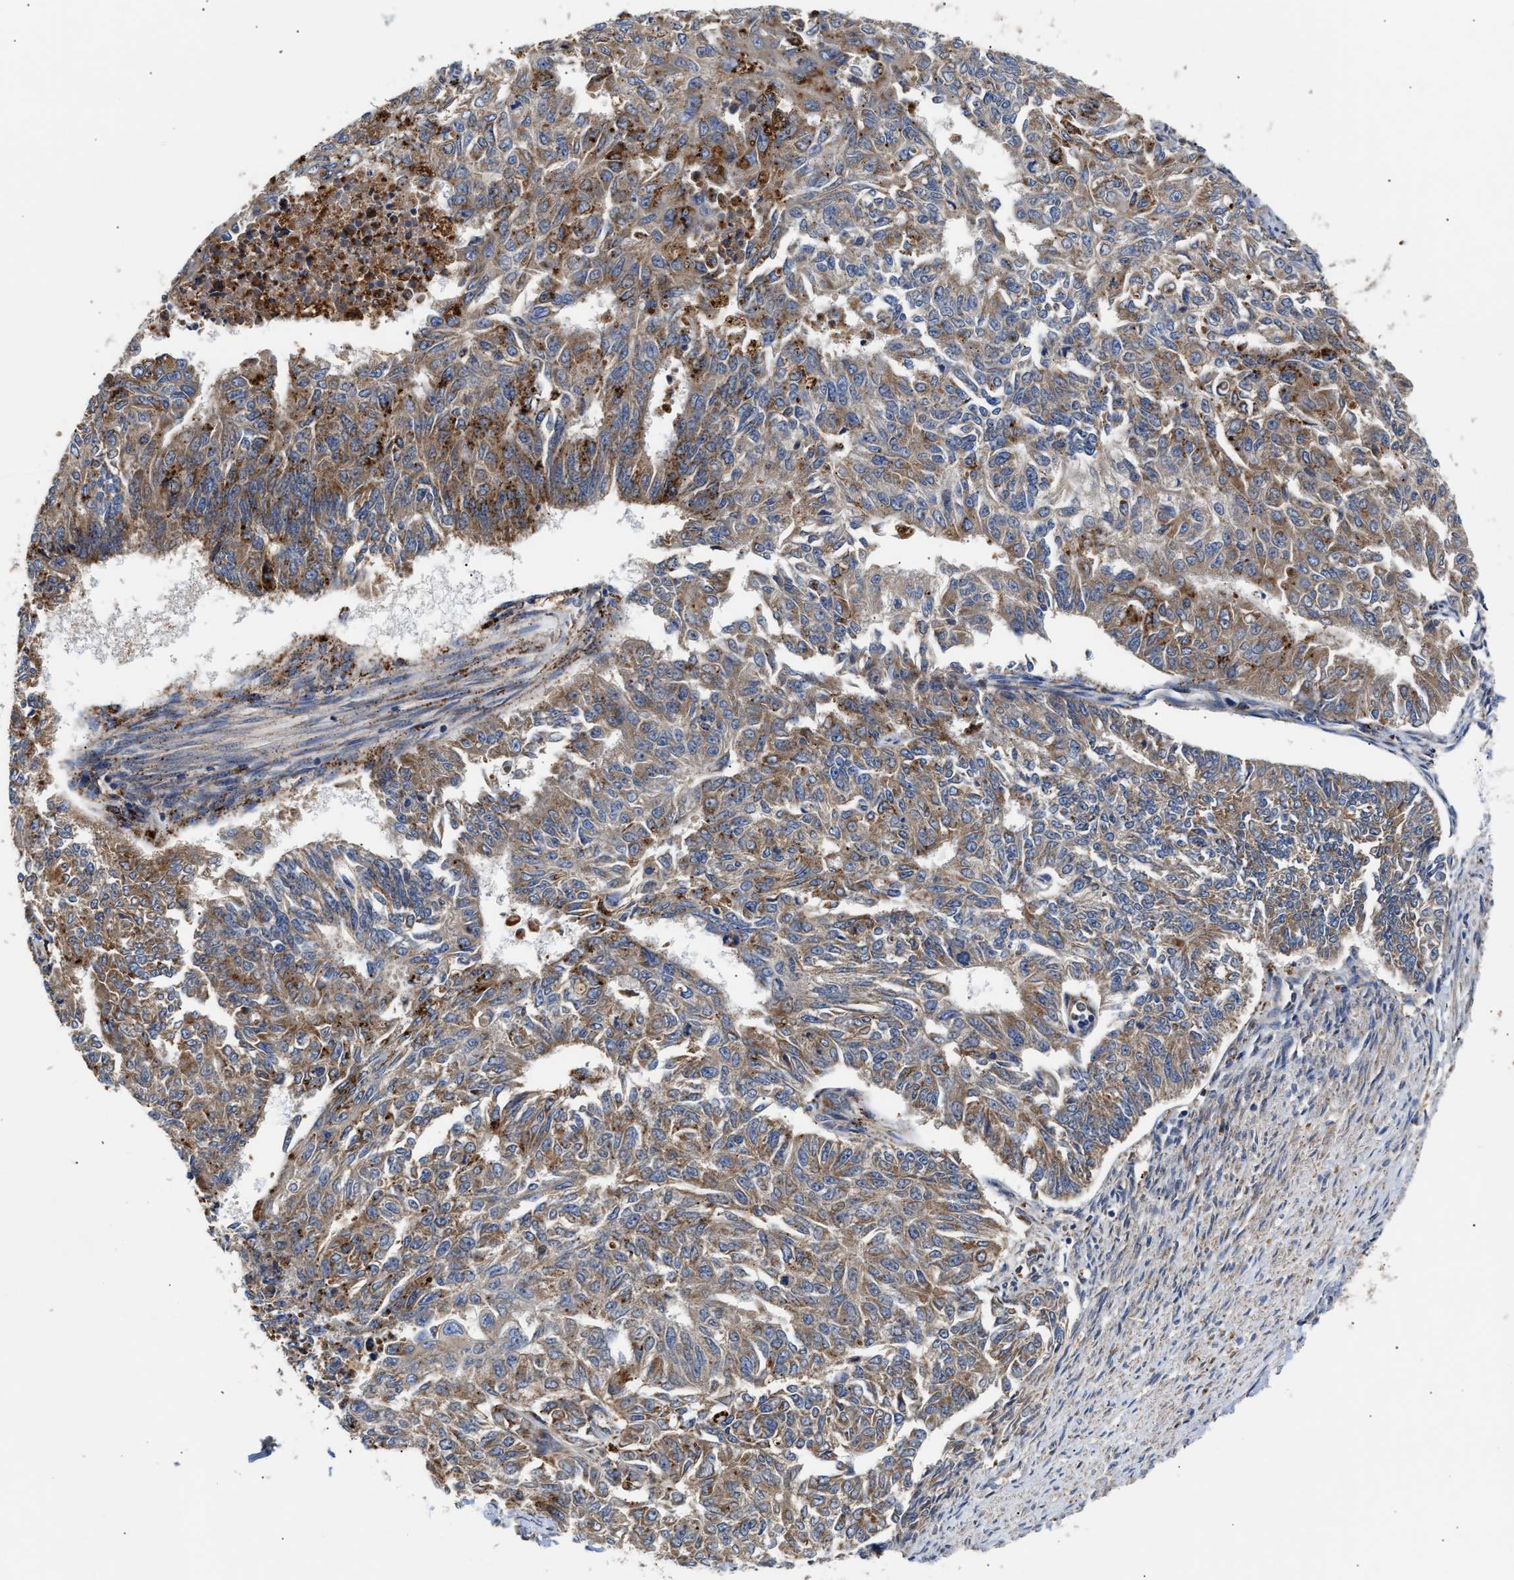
{"staining": {"intensity": "moderate", "quantity": ">75%", "location": "cytoplasmic/membranous"}, "tissue": "endometrial cancer", "cell_type": "Tumor cells", "image_type": "cancer", "snomed": [{"axis": "morphology", "description": "Adenocarcinoma, NOS"}, {"axis": "topography", "description": "Endometrium"}], "caption": "The micrograph displays immunohistochemical staining of endometrial cancer. There is moderate cytoplasmic/membranous expression is identified in approximately >75% of tumor cells.", "gene": "CCDC146", "patient": {"sex": "female", "age": 32}}